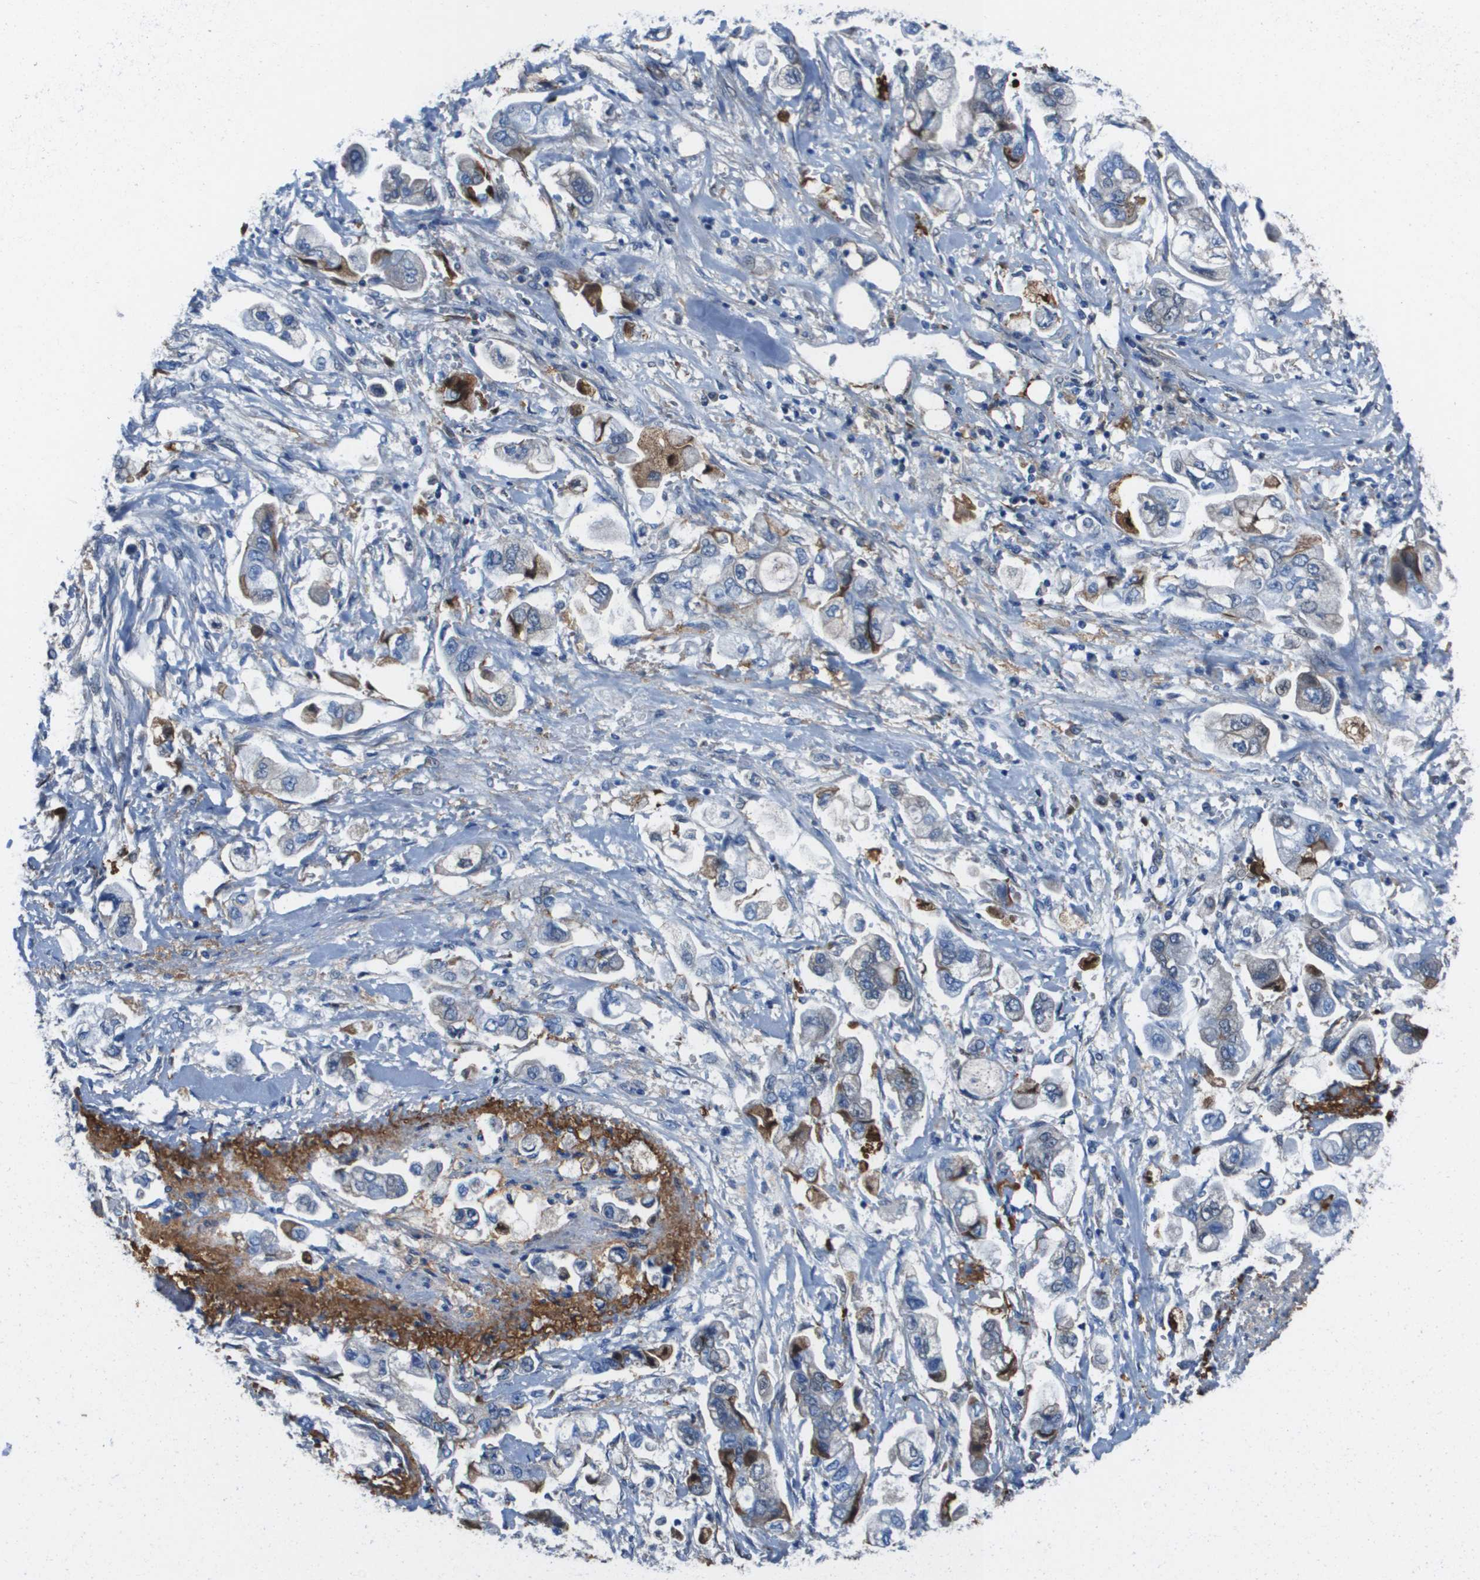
{"staining": {"intensity": "negative", "quantity": "none", "location": "none"}, "tissue": "stomach cancer", "cell_type": "Tumor cells", "image_type": "cancer", "snomed": [{"axis": "morphology", "description": "Adenocarcinoma, NOS"}, {"axis": "topography", "description": "Stomach"}], "caption": "This histopathology image is of stomach adenocarcinoma stained with IHC to label a protein in brown with the nuclei are counter-stained blue. There is no staining in tumor cells.", "gene": "VTN", "patient": {"sex": "male", "age": 62}}